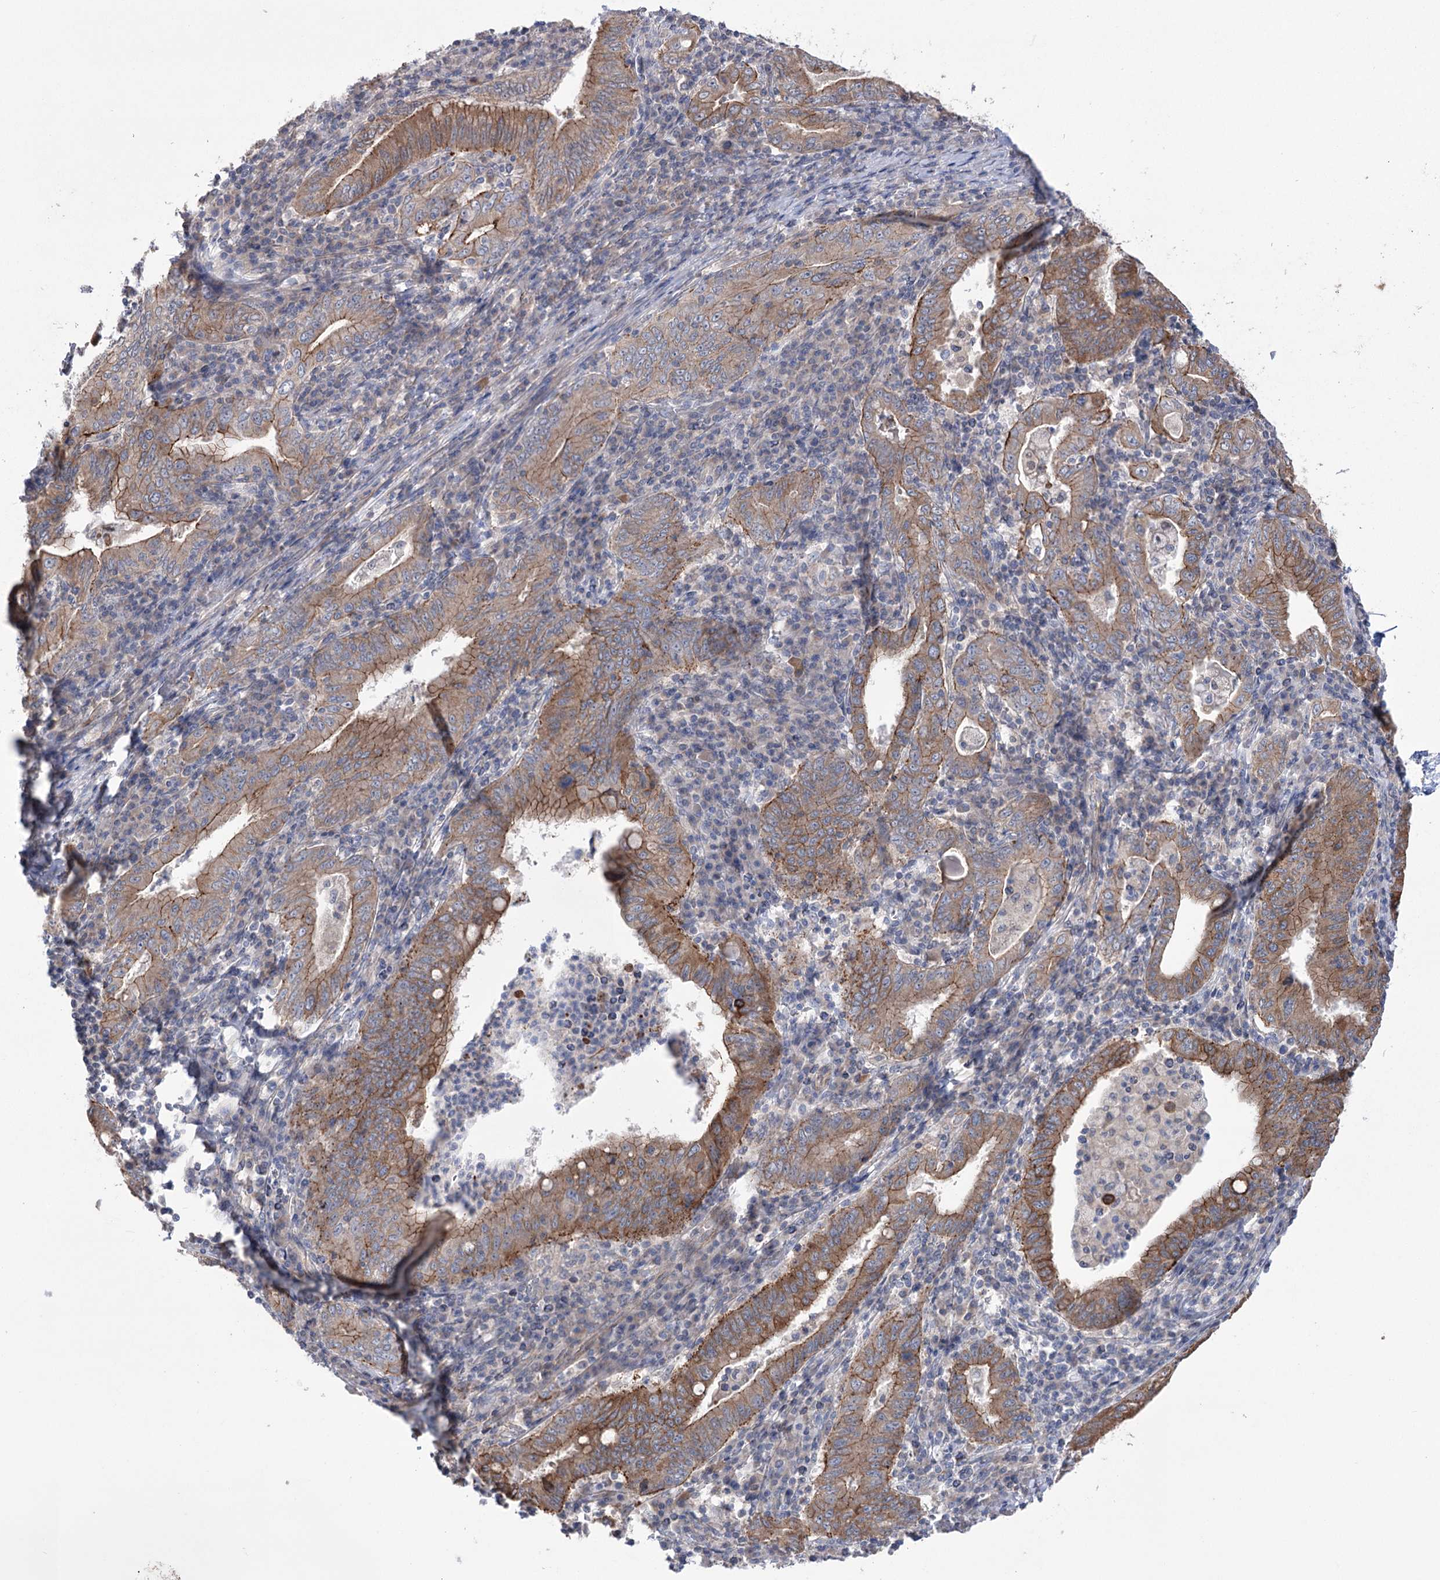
{"staining": {"intensity": "moderate", "quantity": ">75%", "location": "cytoplasmic/membranous"}, "tissue": "stomach cancer", "cell_type": "Tumor cells", "image_type": "cancer", "snomed": [{"axis": "morphology", "description": "Normal tissue, NOS"}, {"axis": "morphology", "description": "Adenocarcinoma, NOS"}, {"axis": "topography", "description": "Esophagus"}, {"axis": "topography", "description": "Stomach, upper"}, {"axis": "topography", "description": "Peripheral nerve tissue"}], "caption": "This histopathology image shows immunohistochemistry staining of human stomach cancer (adenocarcinoma), with medium moderate cytoplasmic/membranous expression in about >75% of tumor cells.", "gene": "TRIM71", "patient": {"sex": "male", "age": 62}}